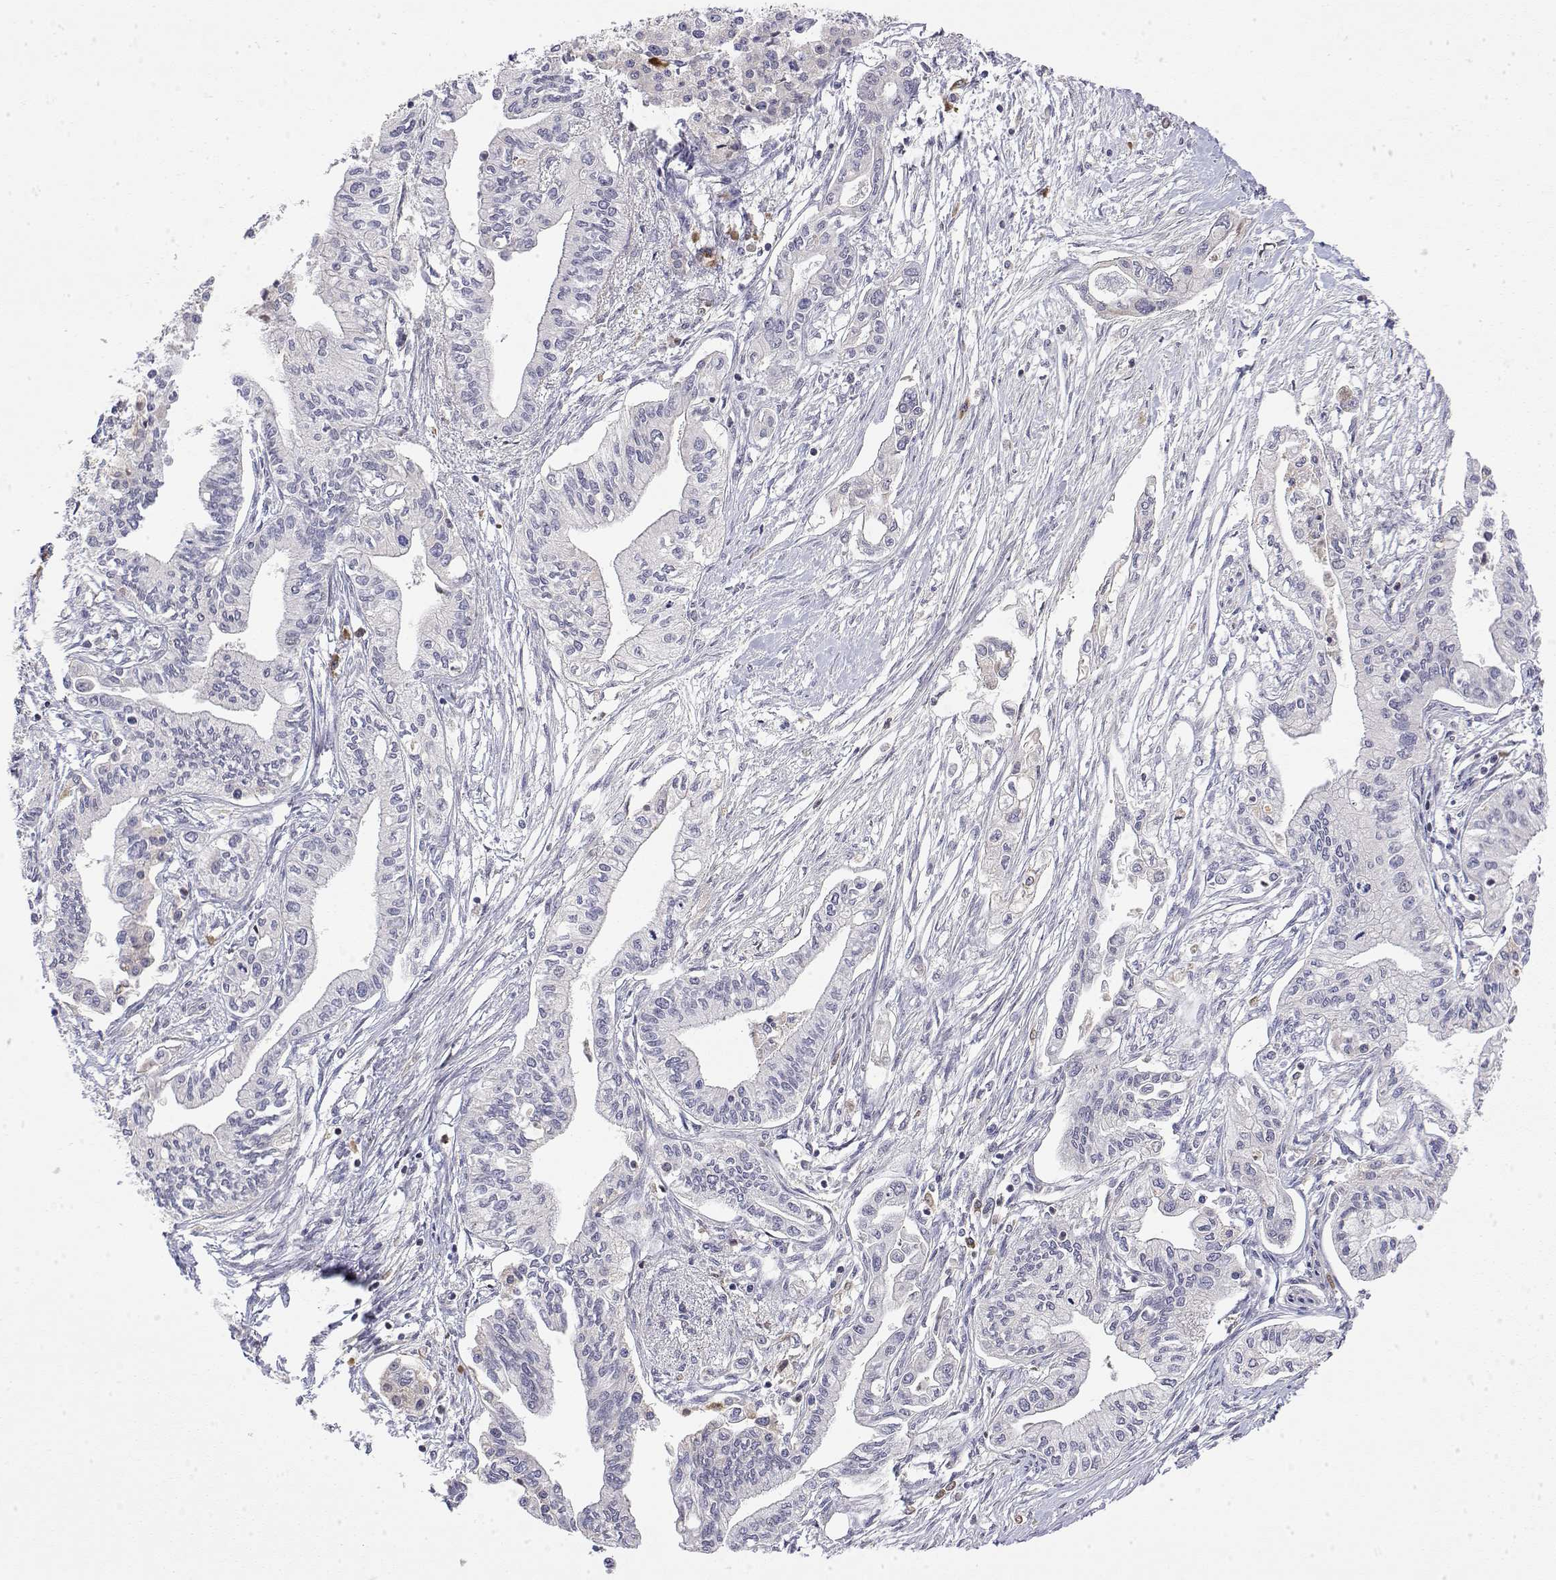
{"staining": {"intensity": "negative", "quantity": "none", "location": "none"}, "tissue": "pancreatic cancer", "cell_type": "Tumor cells", "image_type": "cancer", "snomed": [{"axis": "morphology", "description": "Adenocarcinoma, NOS"}, {"axis": "topography", "description": "Pancreas"}], "caption": "There is no significant expression in tumor cells of pancreatic cancer.", "gene": "IGFBP4", "patient": {"sex": "male", "age": 60}}